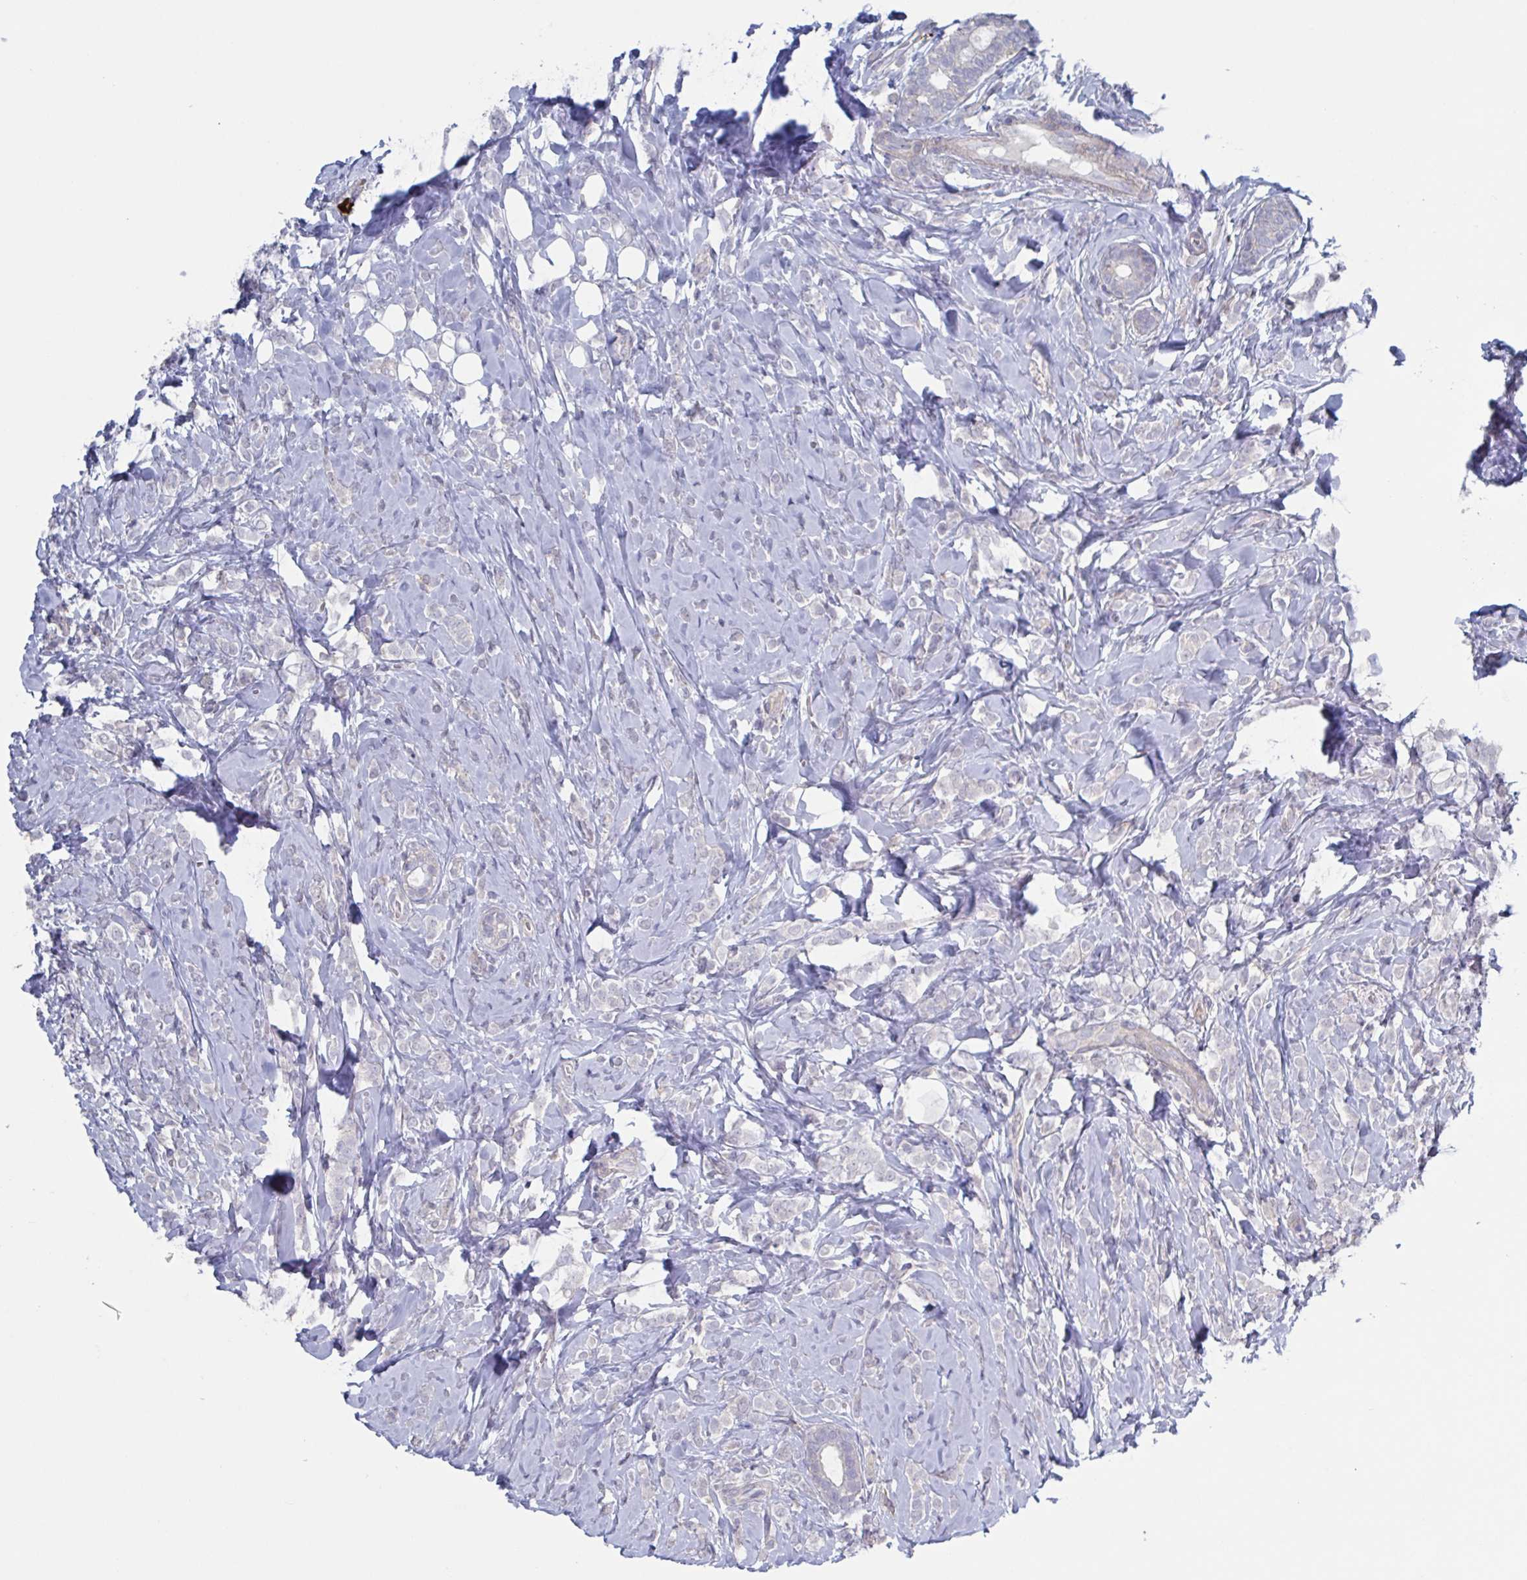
{"staining": {"intensity": "negative", "quantity": "none", "location": "none"}, "tissue": "breast cancer", "cell_type": "Tumor cells", "image_type": "cancer", "snomed": [{"axis": "morphology", "description": "Lobular carcinoma"}, {"axis": "topography", "description": "Breast"}], "caption": "A high-resolution histopathology image shows immunohistochemistry staining of breast cancer, which shows no significant expression in tumor cells. (Stains: DAB (3,3'-diaminobenzidine) immunohistochemistry (IHC) with hematoxylin counter stain, Microscopy: brightfield microscopy at high magnification).", "gene": "STK26", "patient": {"sex": "female", "age": 49}}